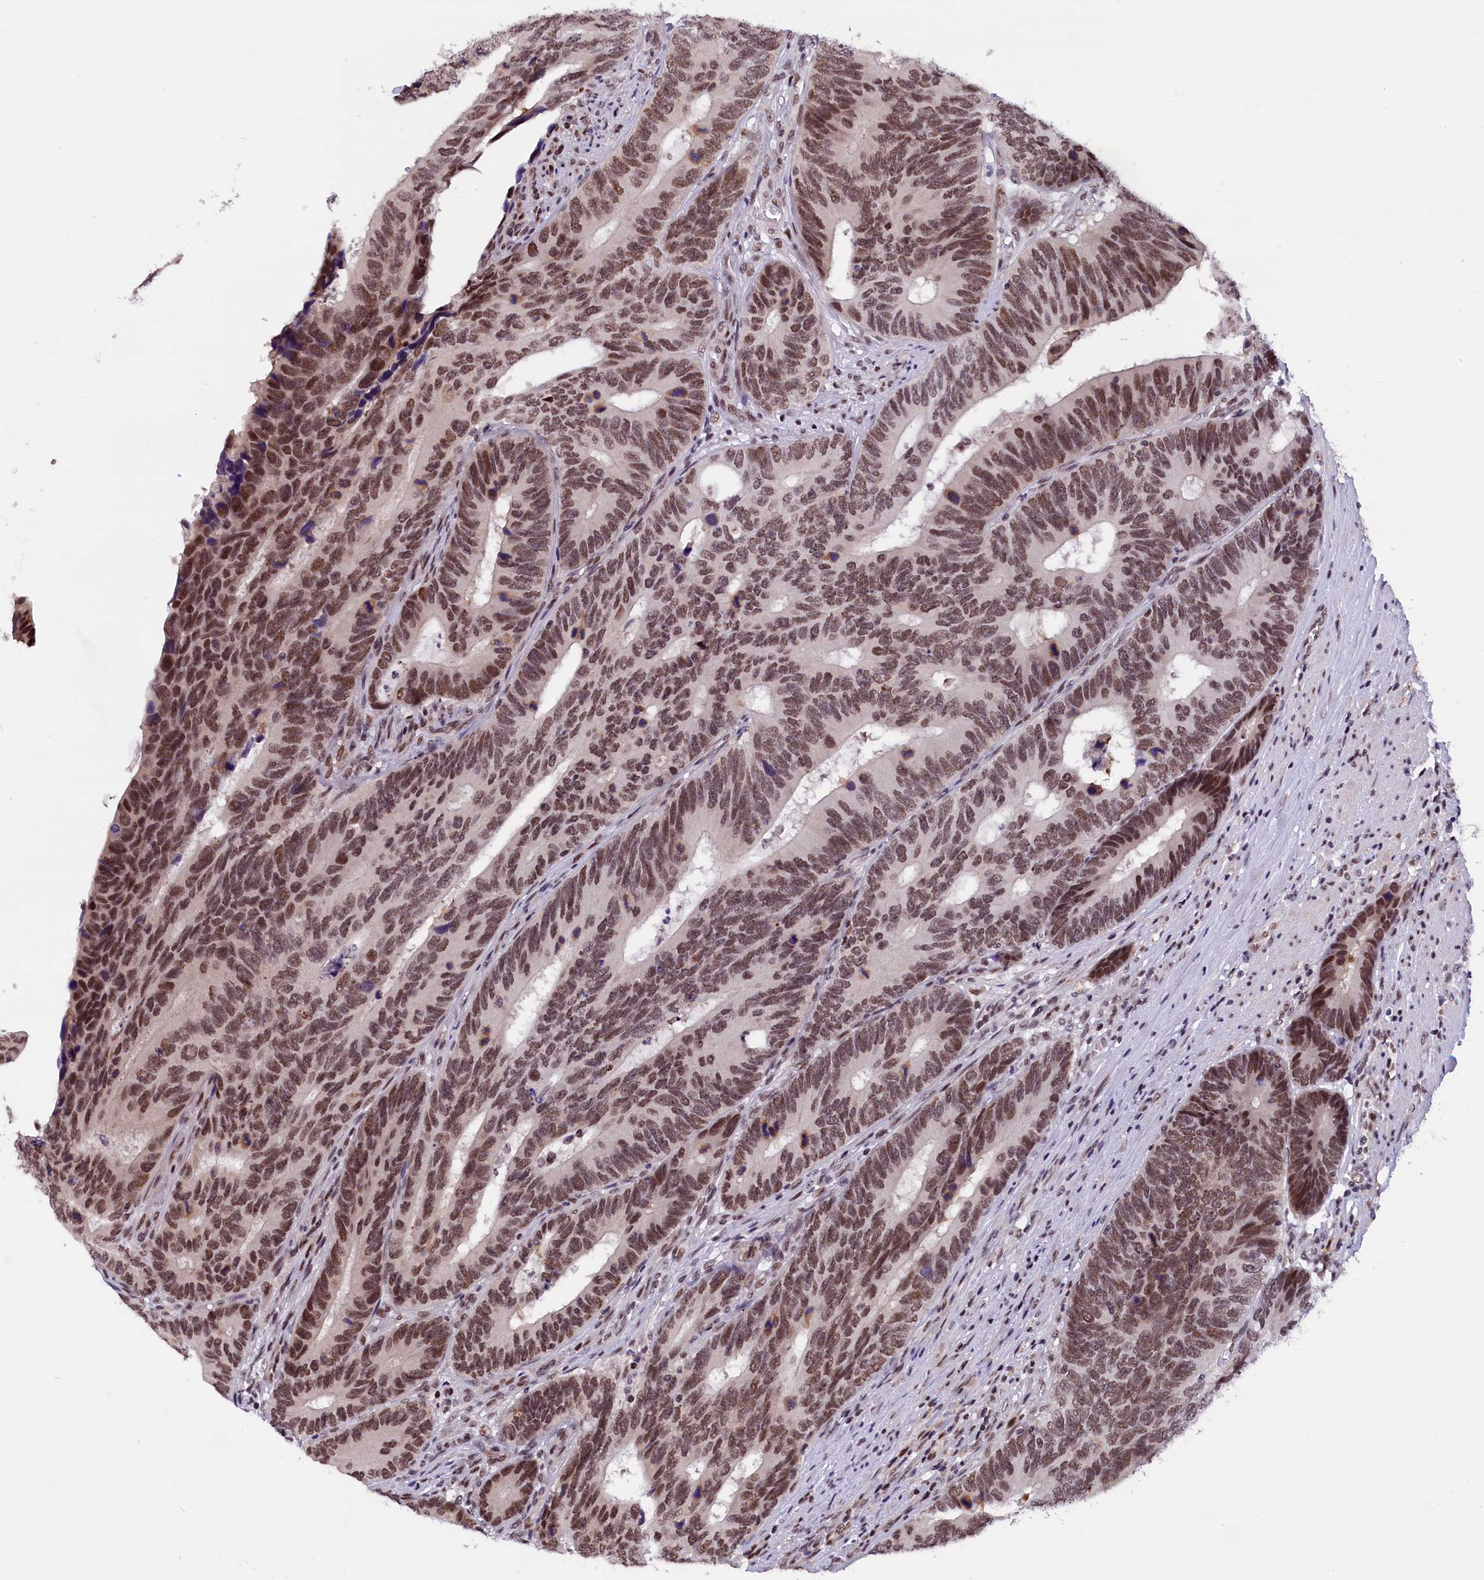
{"staining": {"intensity": "moderate", "quantity": ">75%", "location": "nuclear"}, "tissue": "colorectal cancer", "cell_type": "Tumor cells", "image_type": "cancer", "snomed": [{"axis": "morphology", "description": "Adenocarcinoma, NOS"}, {"axis": "topography", "description": "Colon"}], "caption": "Tumor cells reveal medium levels of moderate nuclear positivity in about >75% of cells in human colorectal cancer (adenocarcinoma).", "gene": "CDYL2", "patient": {"sex": "male", "age": 87}}